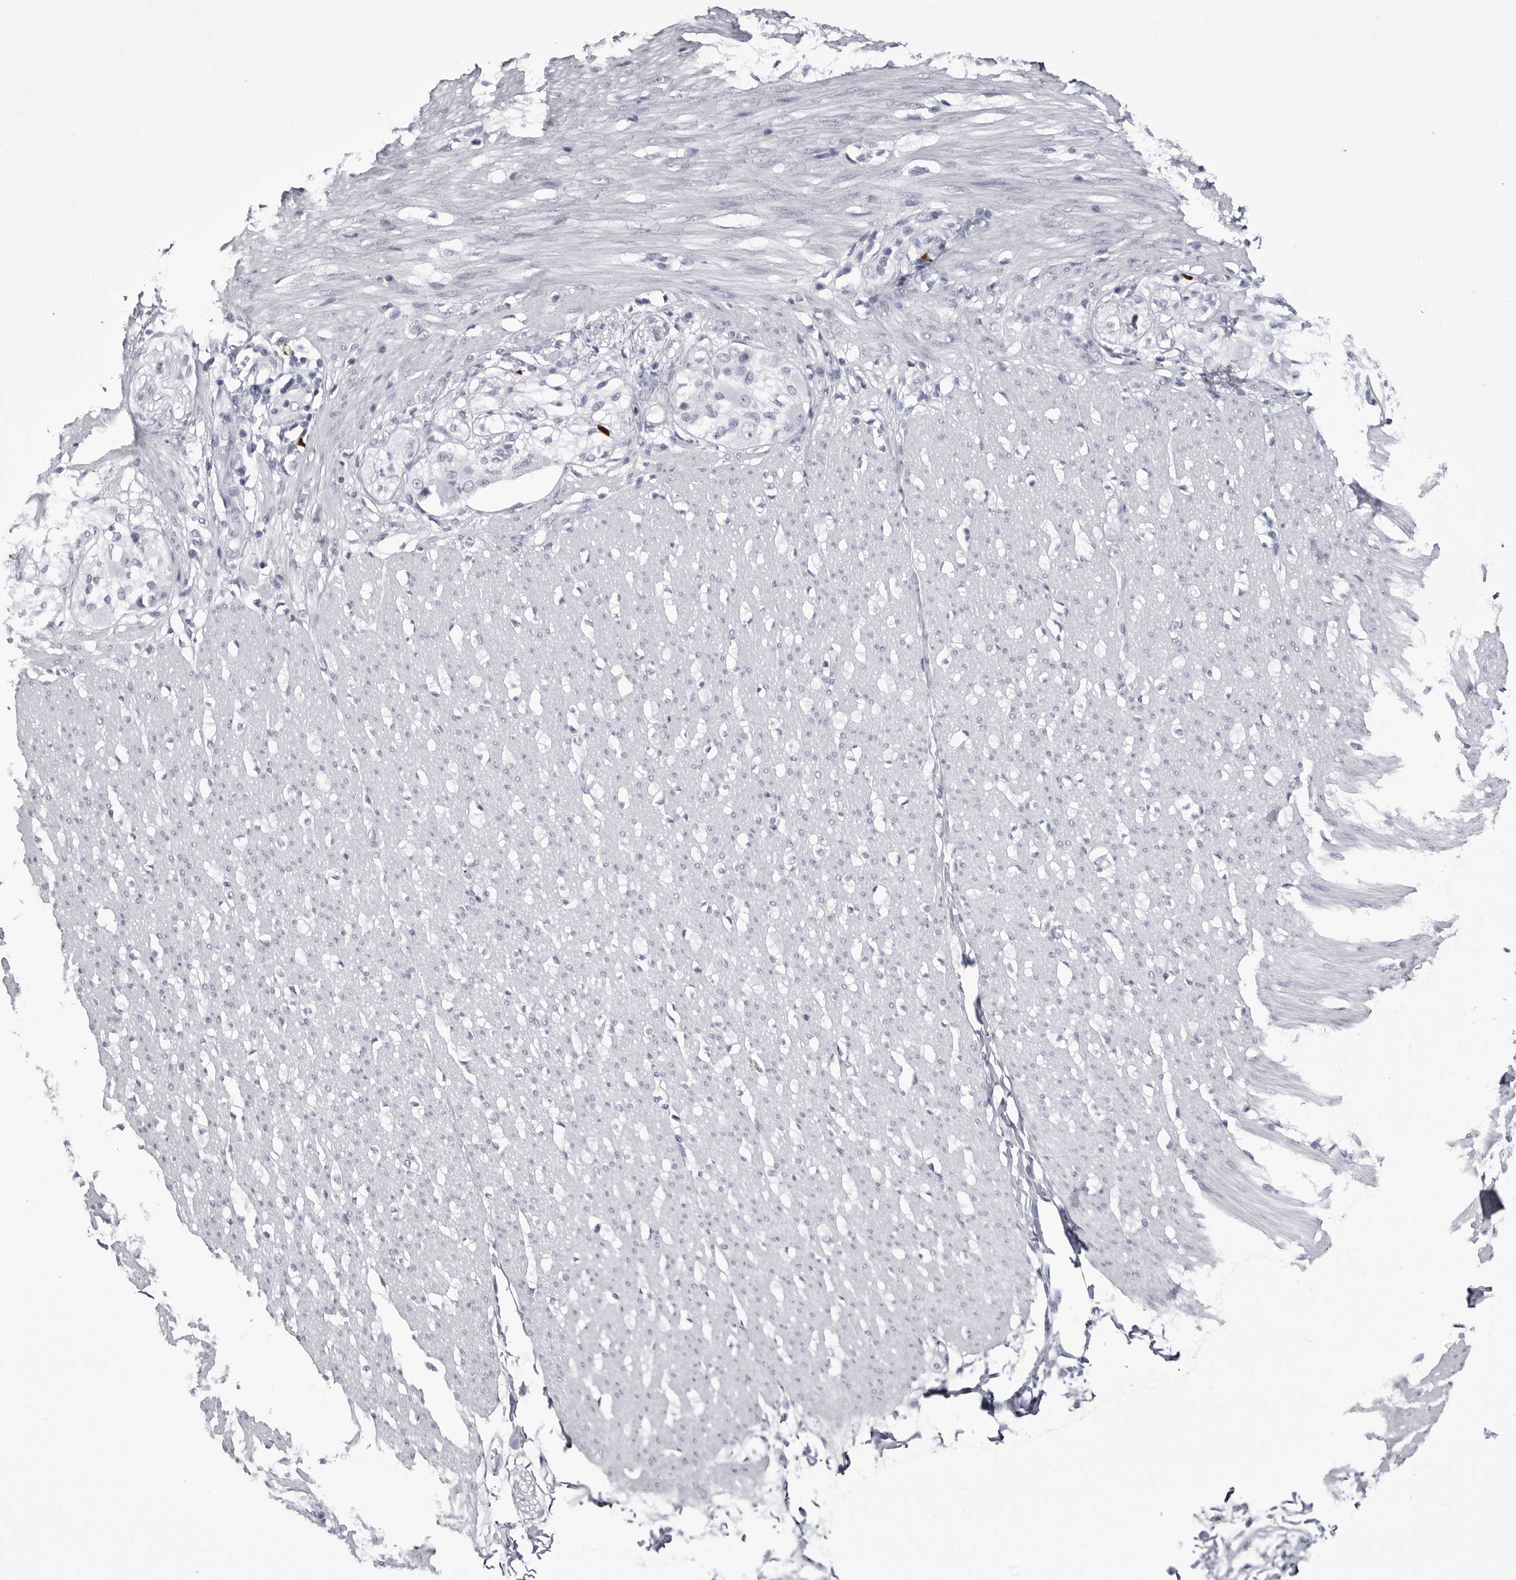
{"staining": {"intensity": "negative", "quantity": "none", "location": "none"}, "tissue": "smooth muscle", "cell_type": "Smooth muscle cells", "image_type": "normal", "snomed": [{"axis": "morphology", "description": "Normal tissue, NOS"}, {"axis": "morphology", "description": "Adenocarcinoma, NOS"}, {"axis": "topography", "description": "Colon"}, {"axis": "topography", "description": "Peripheral nerve tissue"}], "caption": "The micrograph displays no significant positivity in smooth muscle cells of smooth muscle.", "gene": "COL26A1", "patient": {"sex": "male", "age": 14}}